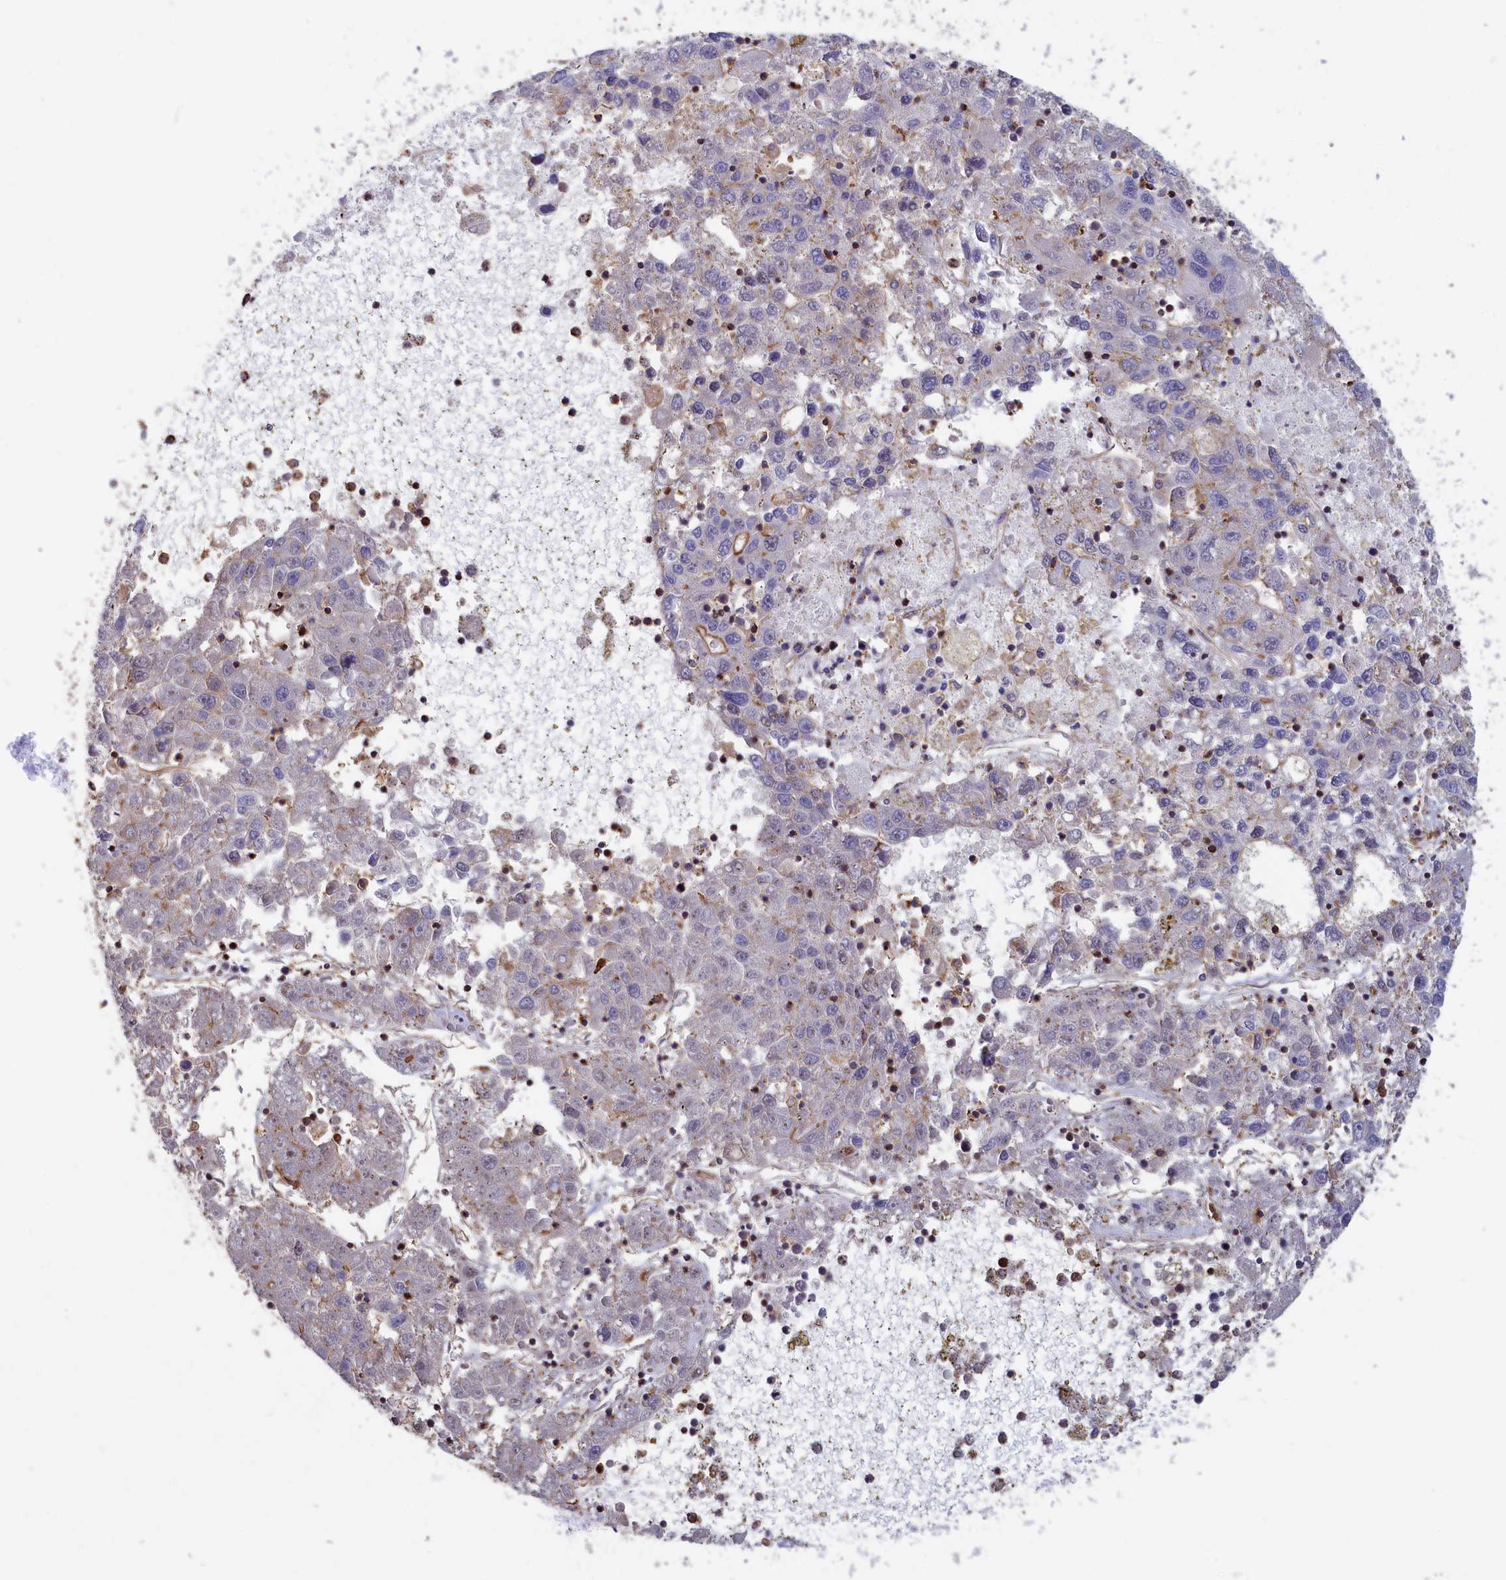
{"staining": {"intensity": "negative", "quantity": "none", "location": "none"}, "tissue": "liver cancer", "cell_type": "Tumor cells", "image_type": "cancer", "snomed": [{"axis": "morphology", "description": "Carcinoma, Hepatocellular, NOS"}, {"axis": "topography", "description": "Liver"}], "caption": "Immunohistochemistry photomicrograph of neoplastic tissue: liver cancer stained with DAB shows no significant protein expression in tumor cells.", "gene": "ANKRD27", "patient": {"sex": "male", "age": 49}}